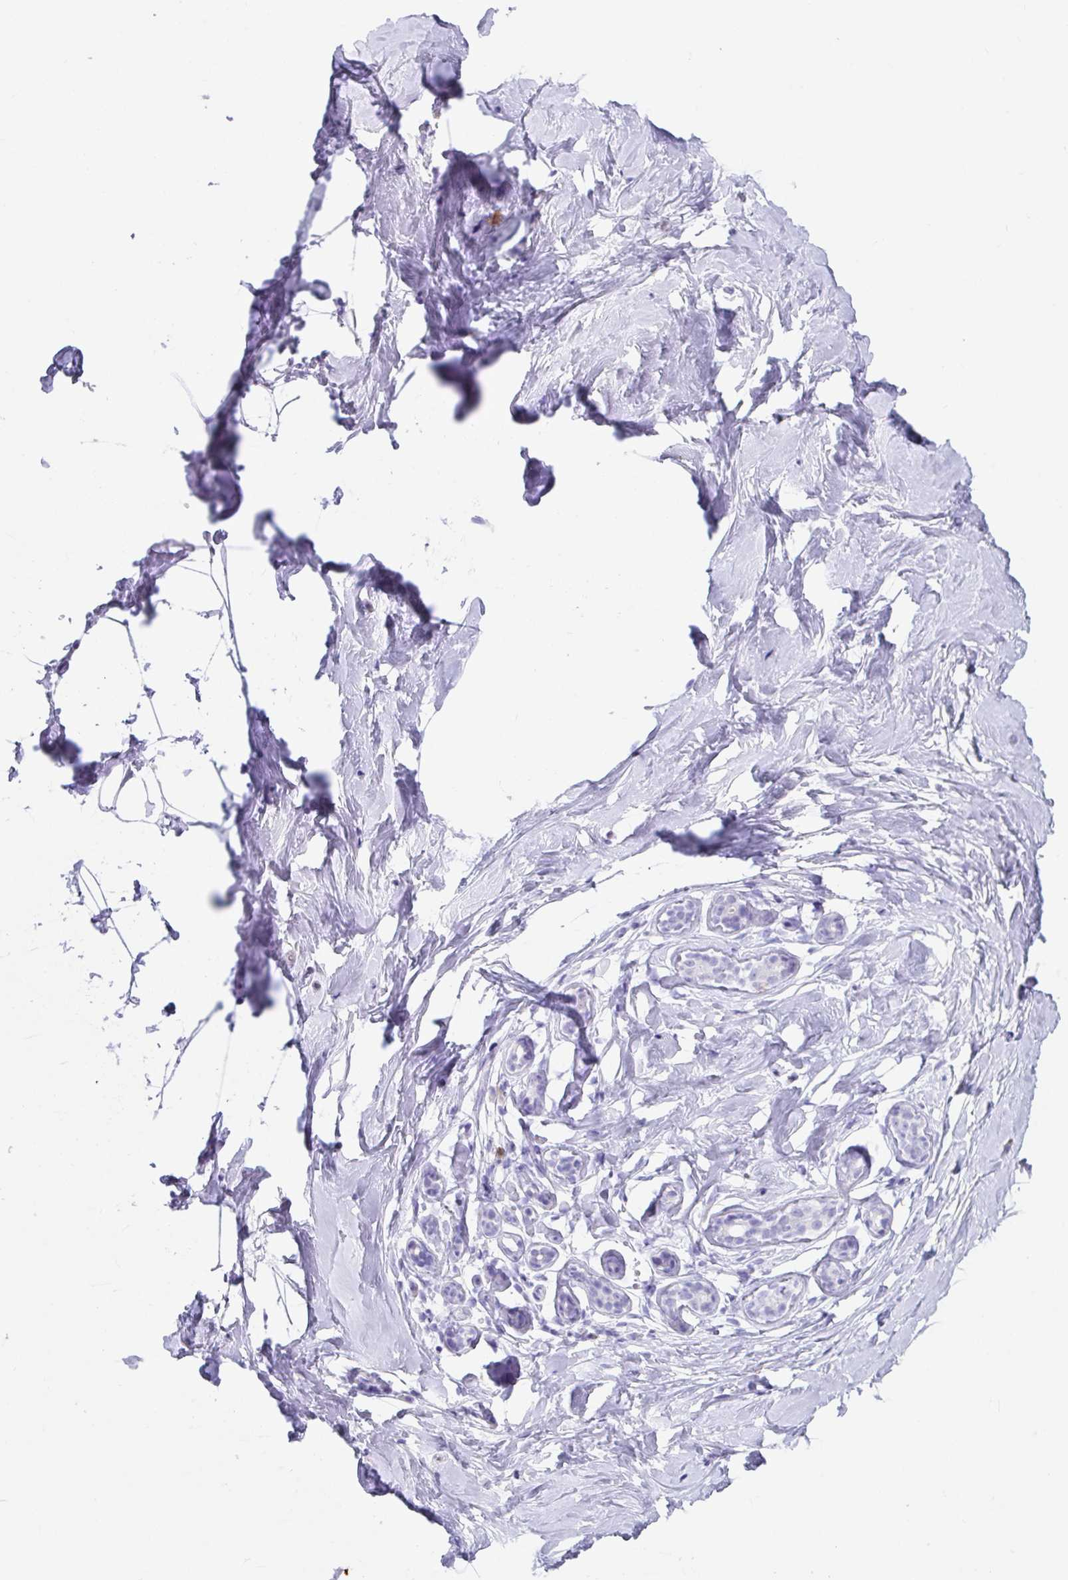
{"staining": {"intensity": "negative", "quantity": "none", "location": "none"}, "tissue": "breast", "cell_type": "Adipocytes", "image_type": "normal", "snomed": [{"axis": "morphology", "description": "Normal tissue, NOS"}, {"axis": "topography", "description": "Breast"}], "caption": "High magnification brightfield microscopy of normal breast stained with DAB (brown) and counterstained with hematoxylin (blue): adipocytes show no significant expression. (Brightfield microscopy of DAB (3,3'-diaminobenzidine) immunohistochemistry at high magnification).", "gene": "PLA2G1B", "patient": {"sex": "female", "age": 32}}